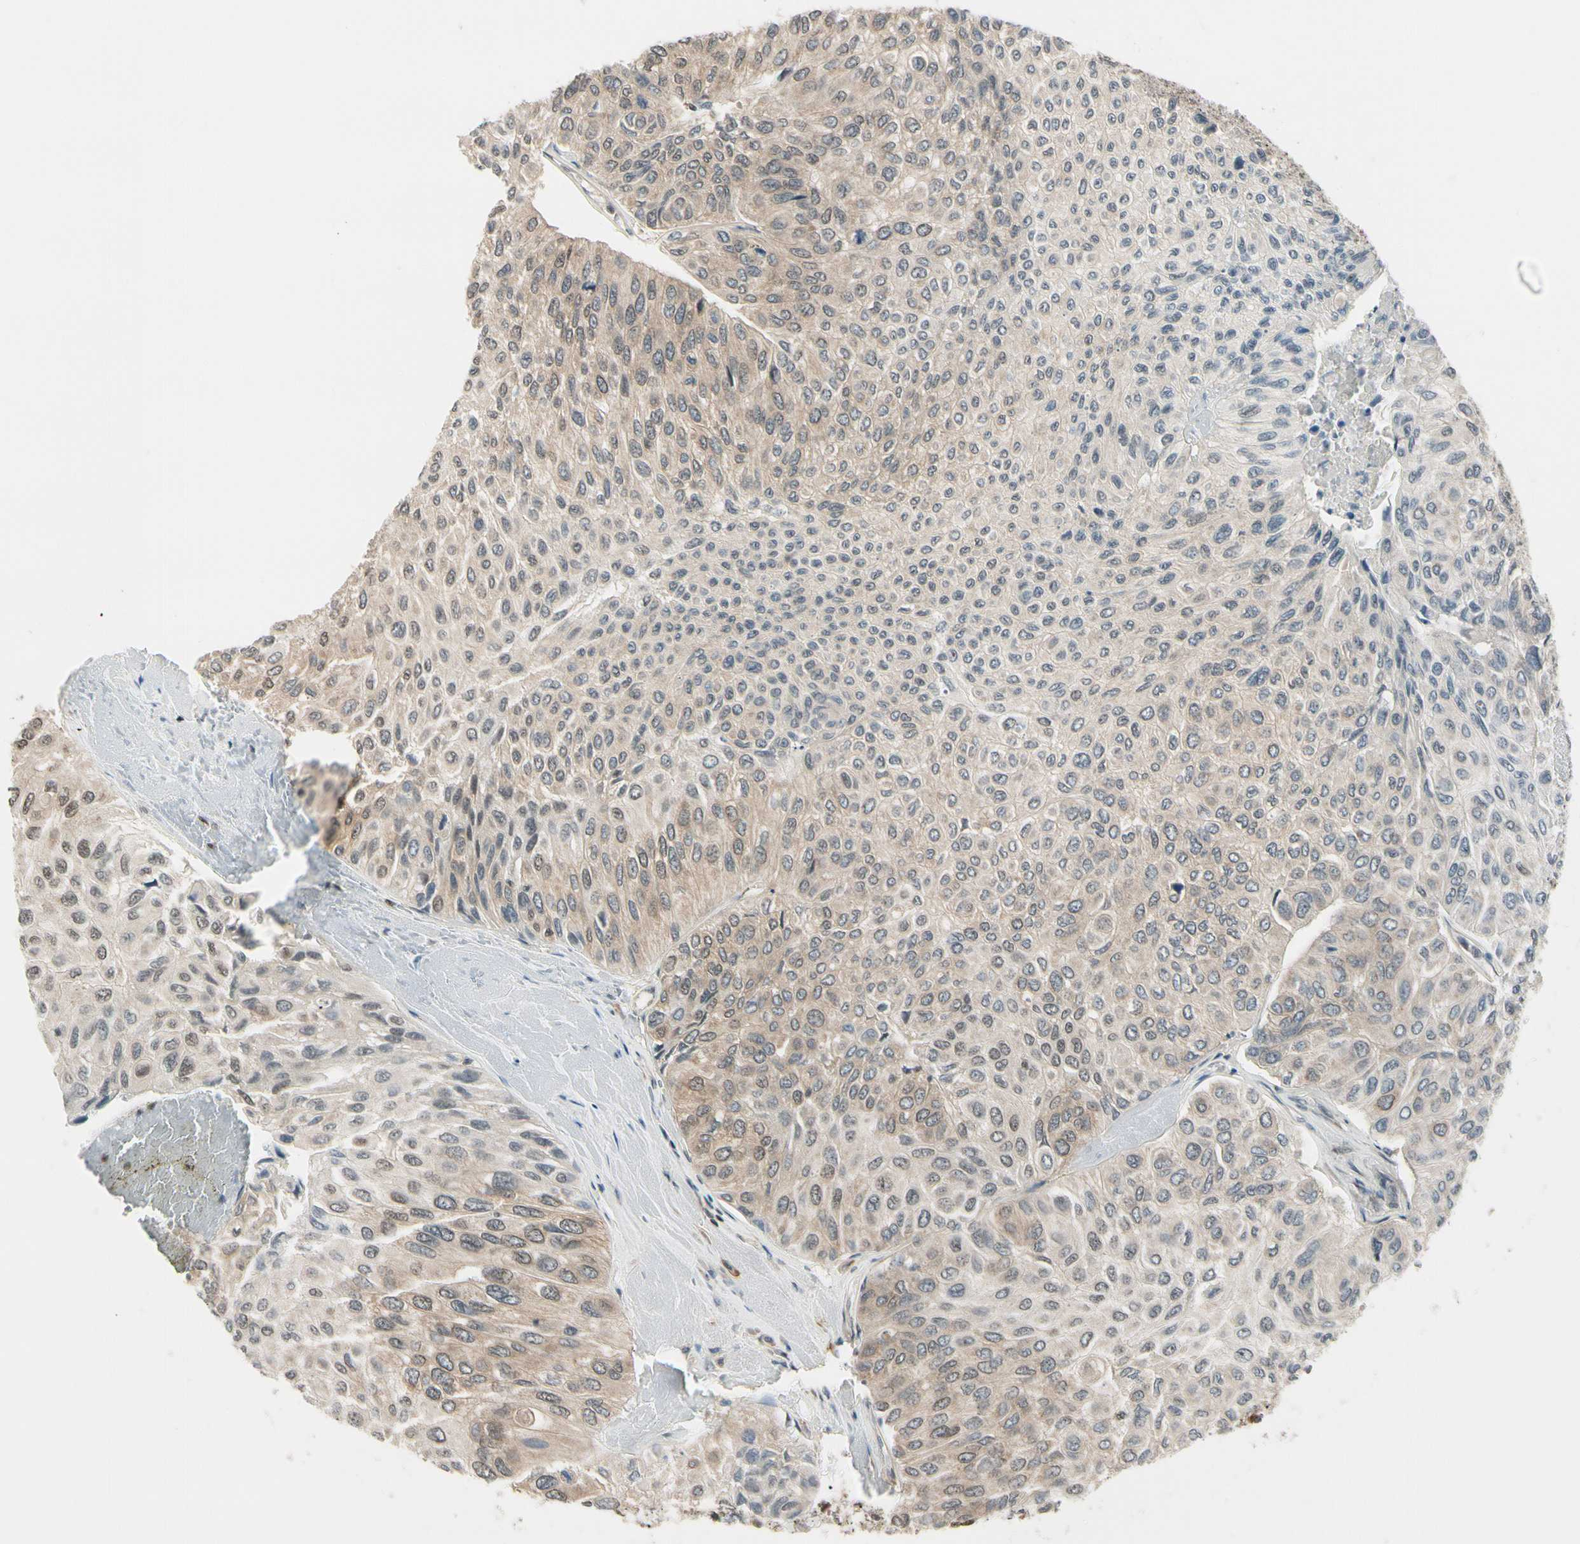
{"staining": {"intensity": "moderate", "quantity": "25%-75%", "location": "cytoplasmic/membranous,nuclear"}, "tissue": "urothelial cancer", "cell_type": "Tumor cells", "image_type": "cancer", "snomed": [{"axis": "morphology", "description": "Urothelial carcinoma, High grade"}, {"axis": "topography", "description": "Urinary bladder"}], "caption": "This photomicrograph demonstrates IHC staining of human urothelial cancer, with medium moderate cytoplasmic/membranous and nuclear expression in about 25%-75% of tumor cells.", "gene": "DAXX", "patient": {"sex": "male", "age": 66}}